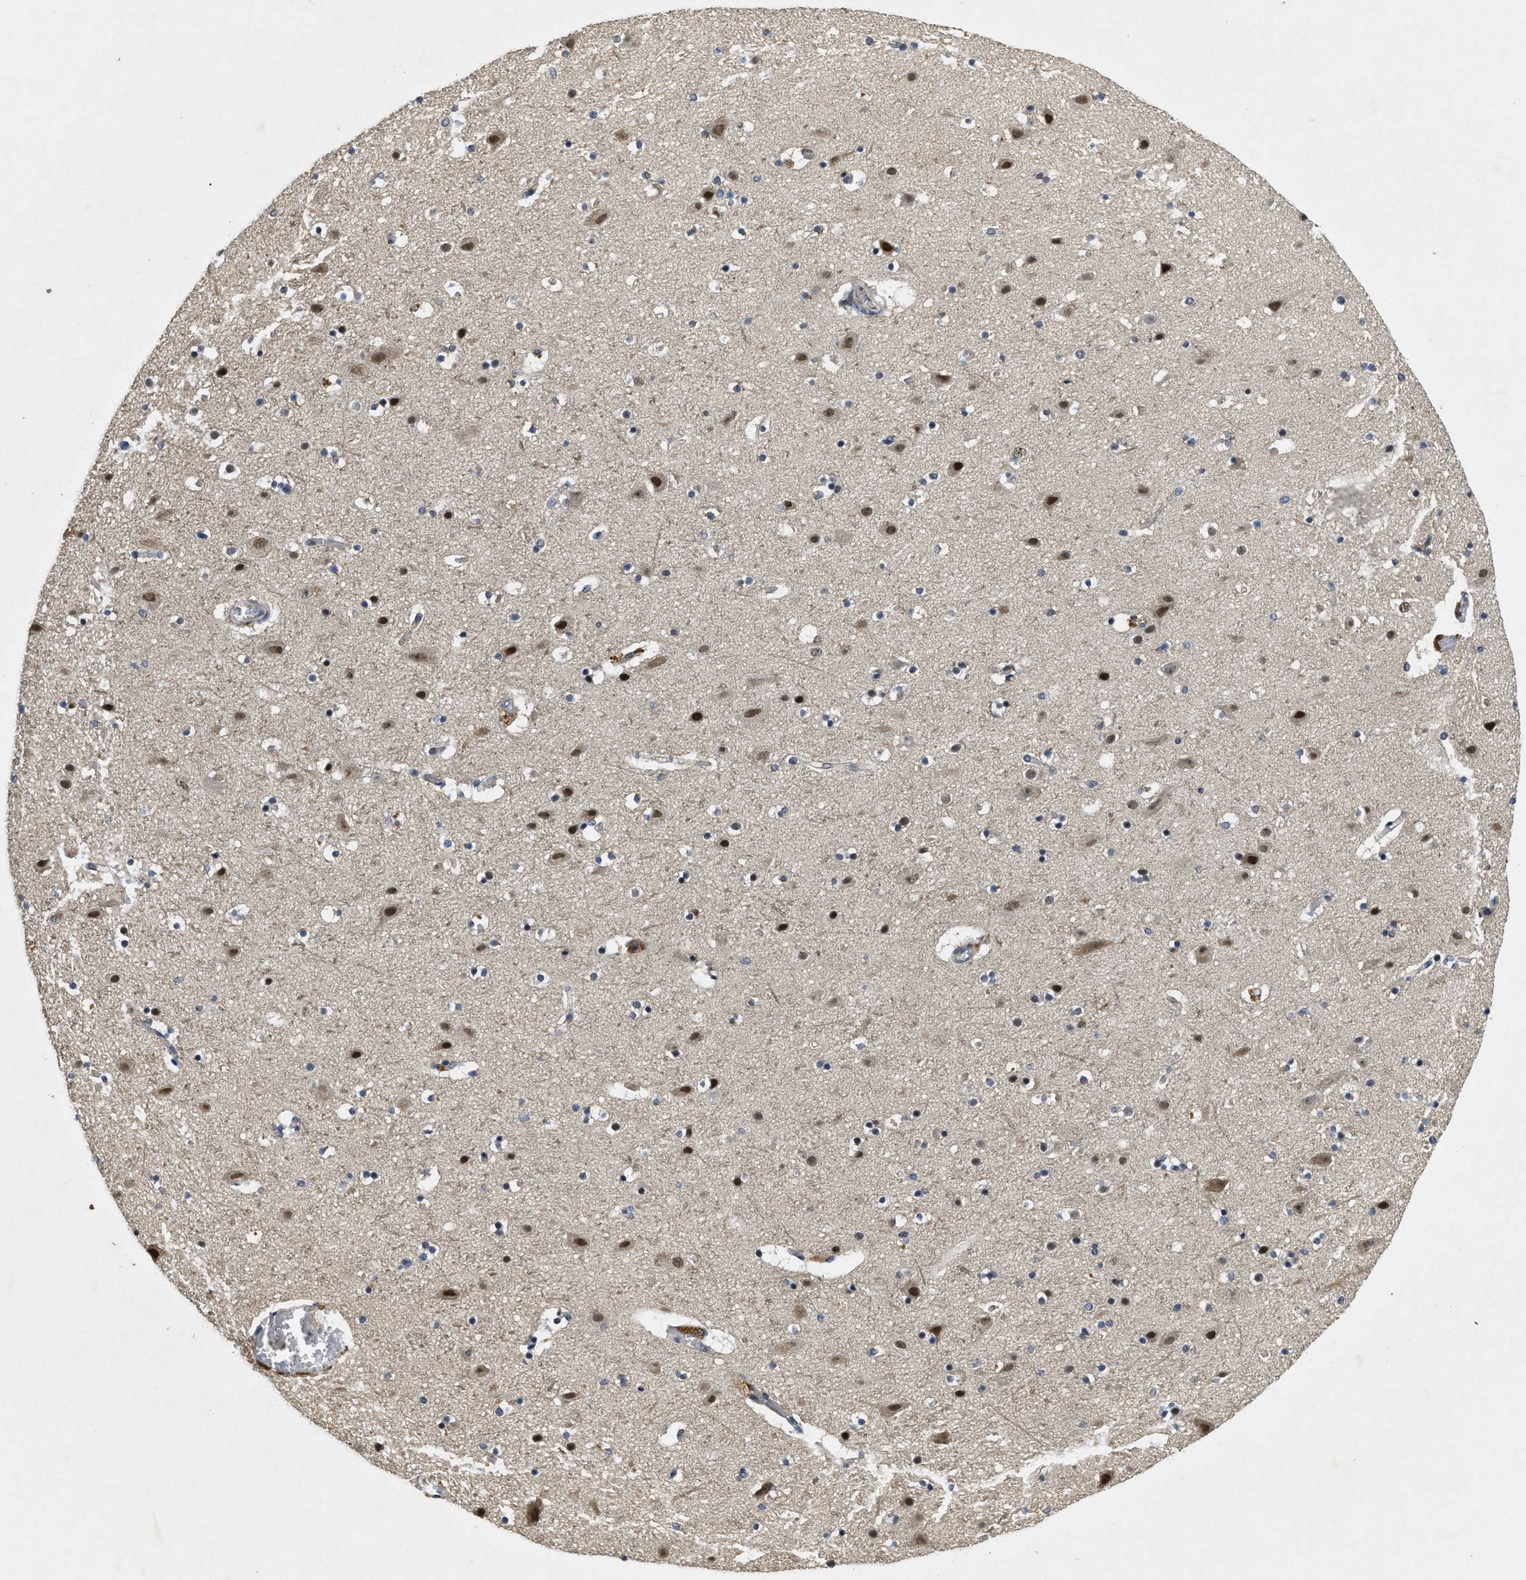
{"staining": {"intensity": "weak", "quantity": "25%-75%", "location": "cytoplasmic/membranous"}, "tissue": "cerebral cortex", "cell_type": "Endothelial cells", "image_type": "normal", "snomed": [{"axis": "morphology", "description": "Normal tissue, NOS"}, {"axis": "topography", "description": "Cerebral cortex"}], "caption": "Immunohistochemistry of normal cerebral cortex exhibits low levels of weak cytoplasmic/membranous staining in approximately 25%-75% of endothelial cells. (DAB IHC, brown staining for protein, blue staining for nuclei).", "gene": "PAPOLG", "patient": {"sex": "male", "age": 45}}